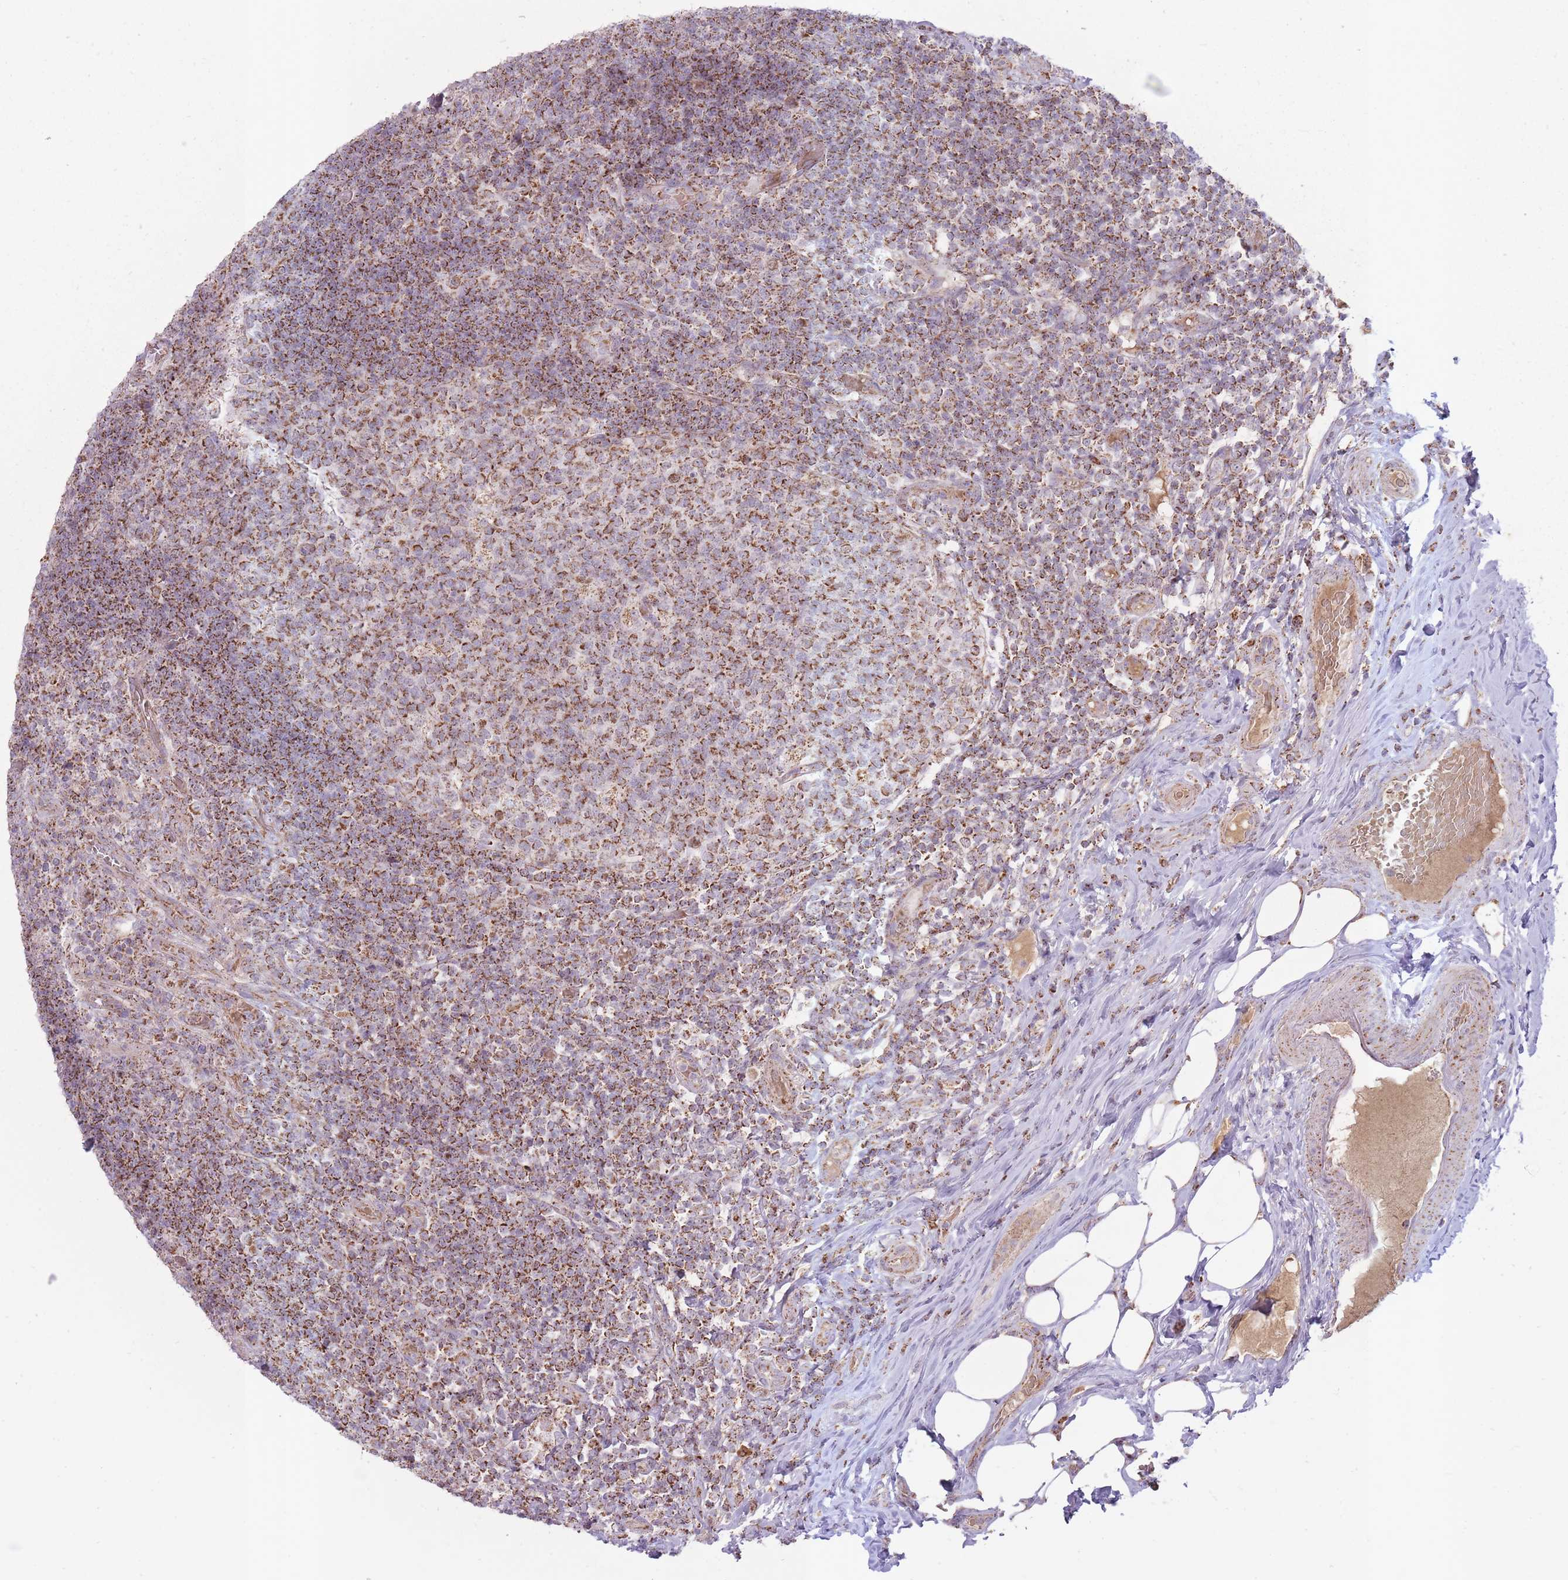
{"staining": {"intensity": "strong", "quantity": ">75%", "location": "cytoplasmic/membranous"}, "tissue": "appendix", "cell_type": "Glandular cells", "image_type": "normal", "snomed": [{"axis": "morphology", "description": "Normal tissue, NOS"}, {"axis": "topography", "description": "Appendix"}], "caption": "Brown immunohistochemical staining in benign appendix displays strong cytoplasmic/membranous positivity in approximately >75% of glandular cells. The staining is performed using DAB (3,3'-diaminobenzidine) brown chromogen to label protein expression. The nuclei are counter-stained blue using hematoxylin.", "gene": "LIN7C", "patient": {"sex": "female", "age": 43}}